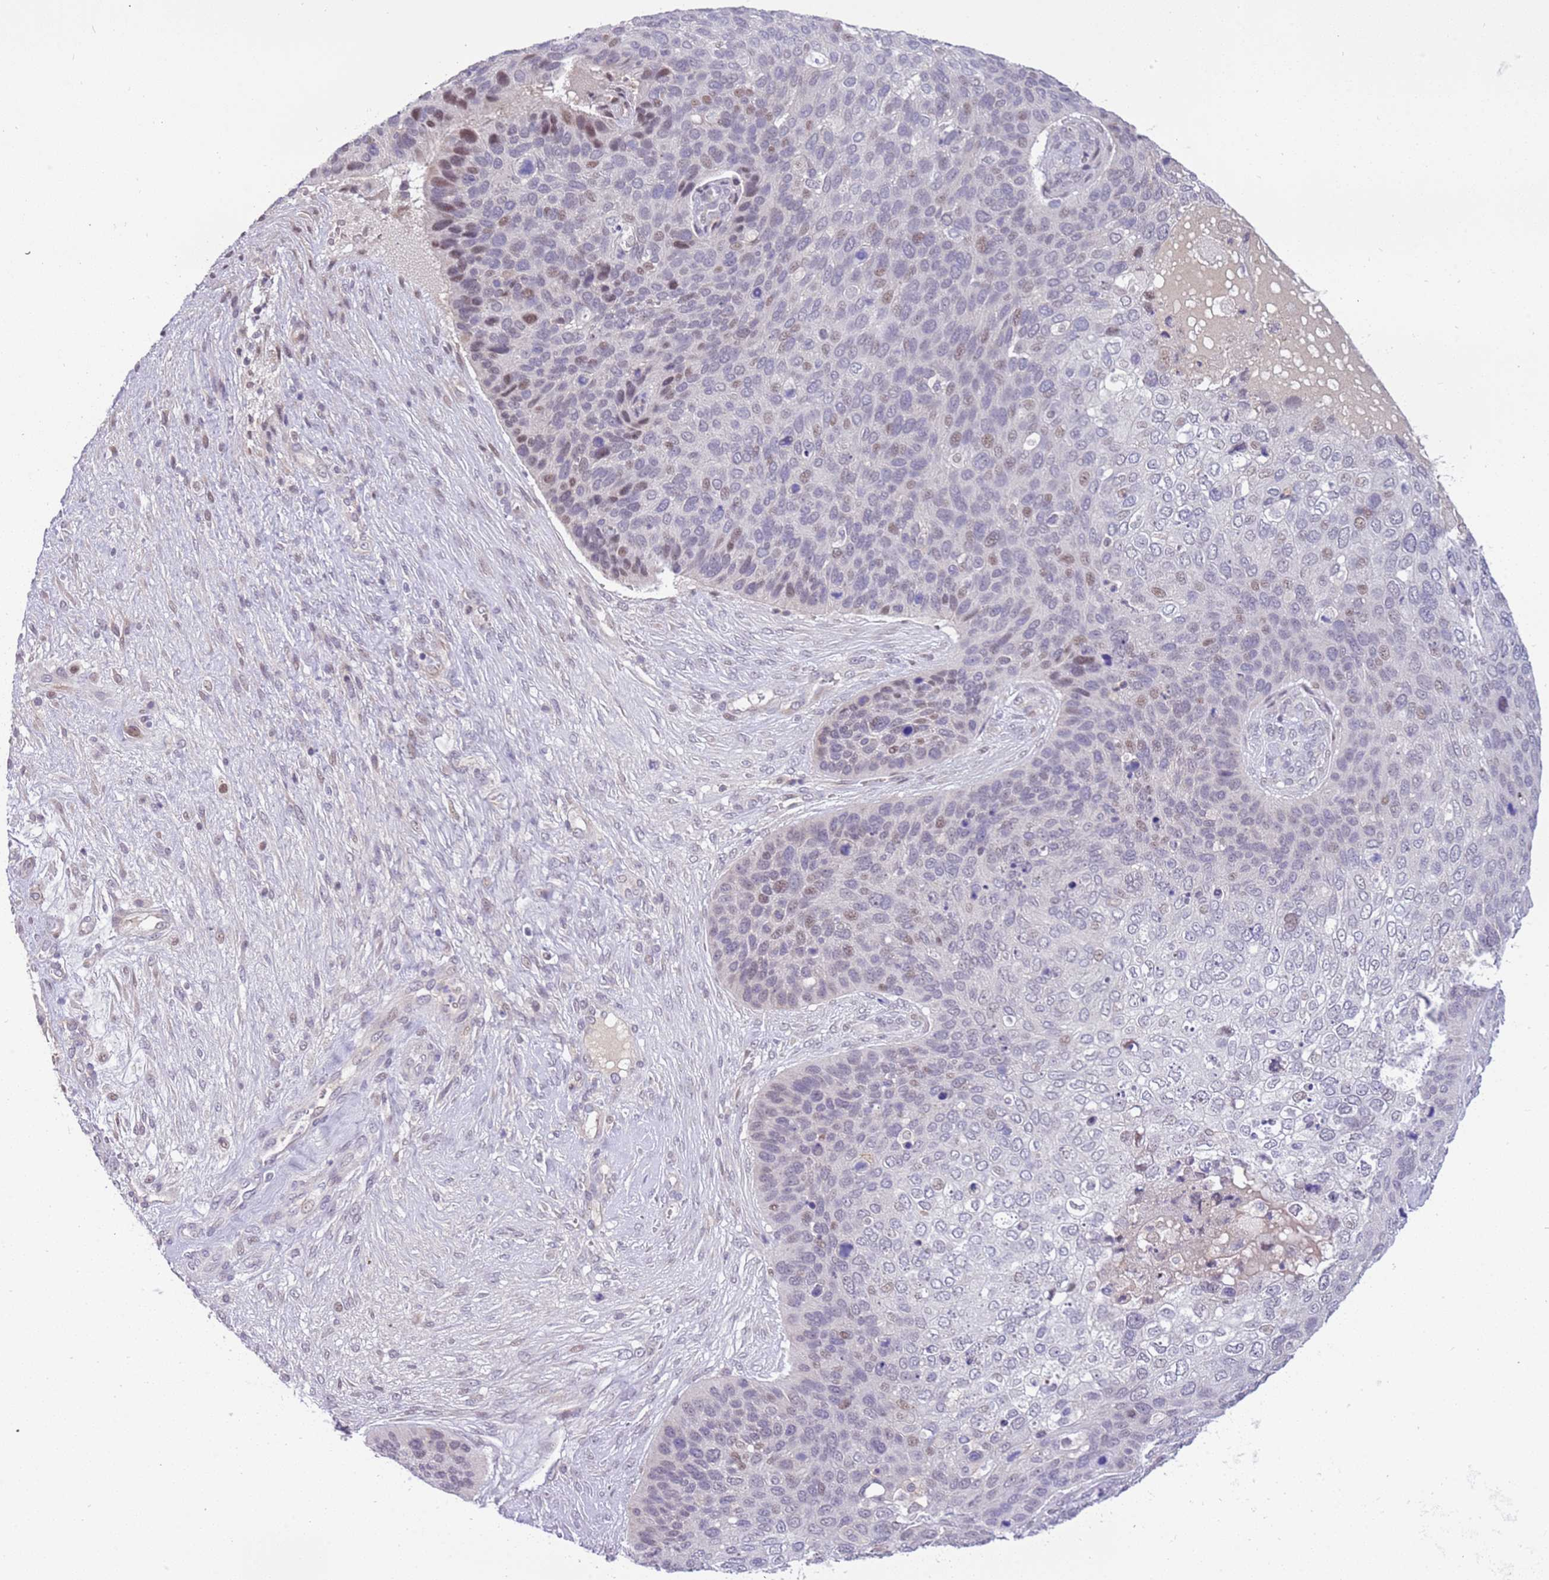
{"staining": {"intensity": "weak", "quantity": "<25%", "location": "nuclear"}, "tissue": "skin cancer", "cell_type": "Tumor cells", "image_type": "cancer", "snomed": [{"axis": "morphology", "description": "Basal cell carcinoma"}, {"axis": "topography", "description": "Skin"}], "caption": "This micrograph is of skin basal cell carcinoma stained with IHC to label a protein in brown with the nuclei are counter-stained blue. There is no expression in tumor cells.", "gene": "MAGEF1", "patient": {"sex": "female", "age": 74}}